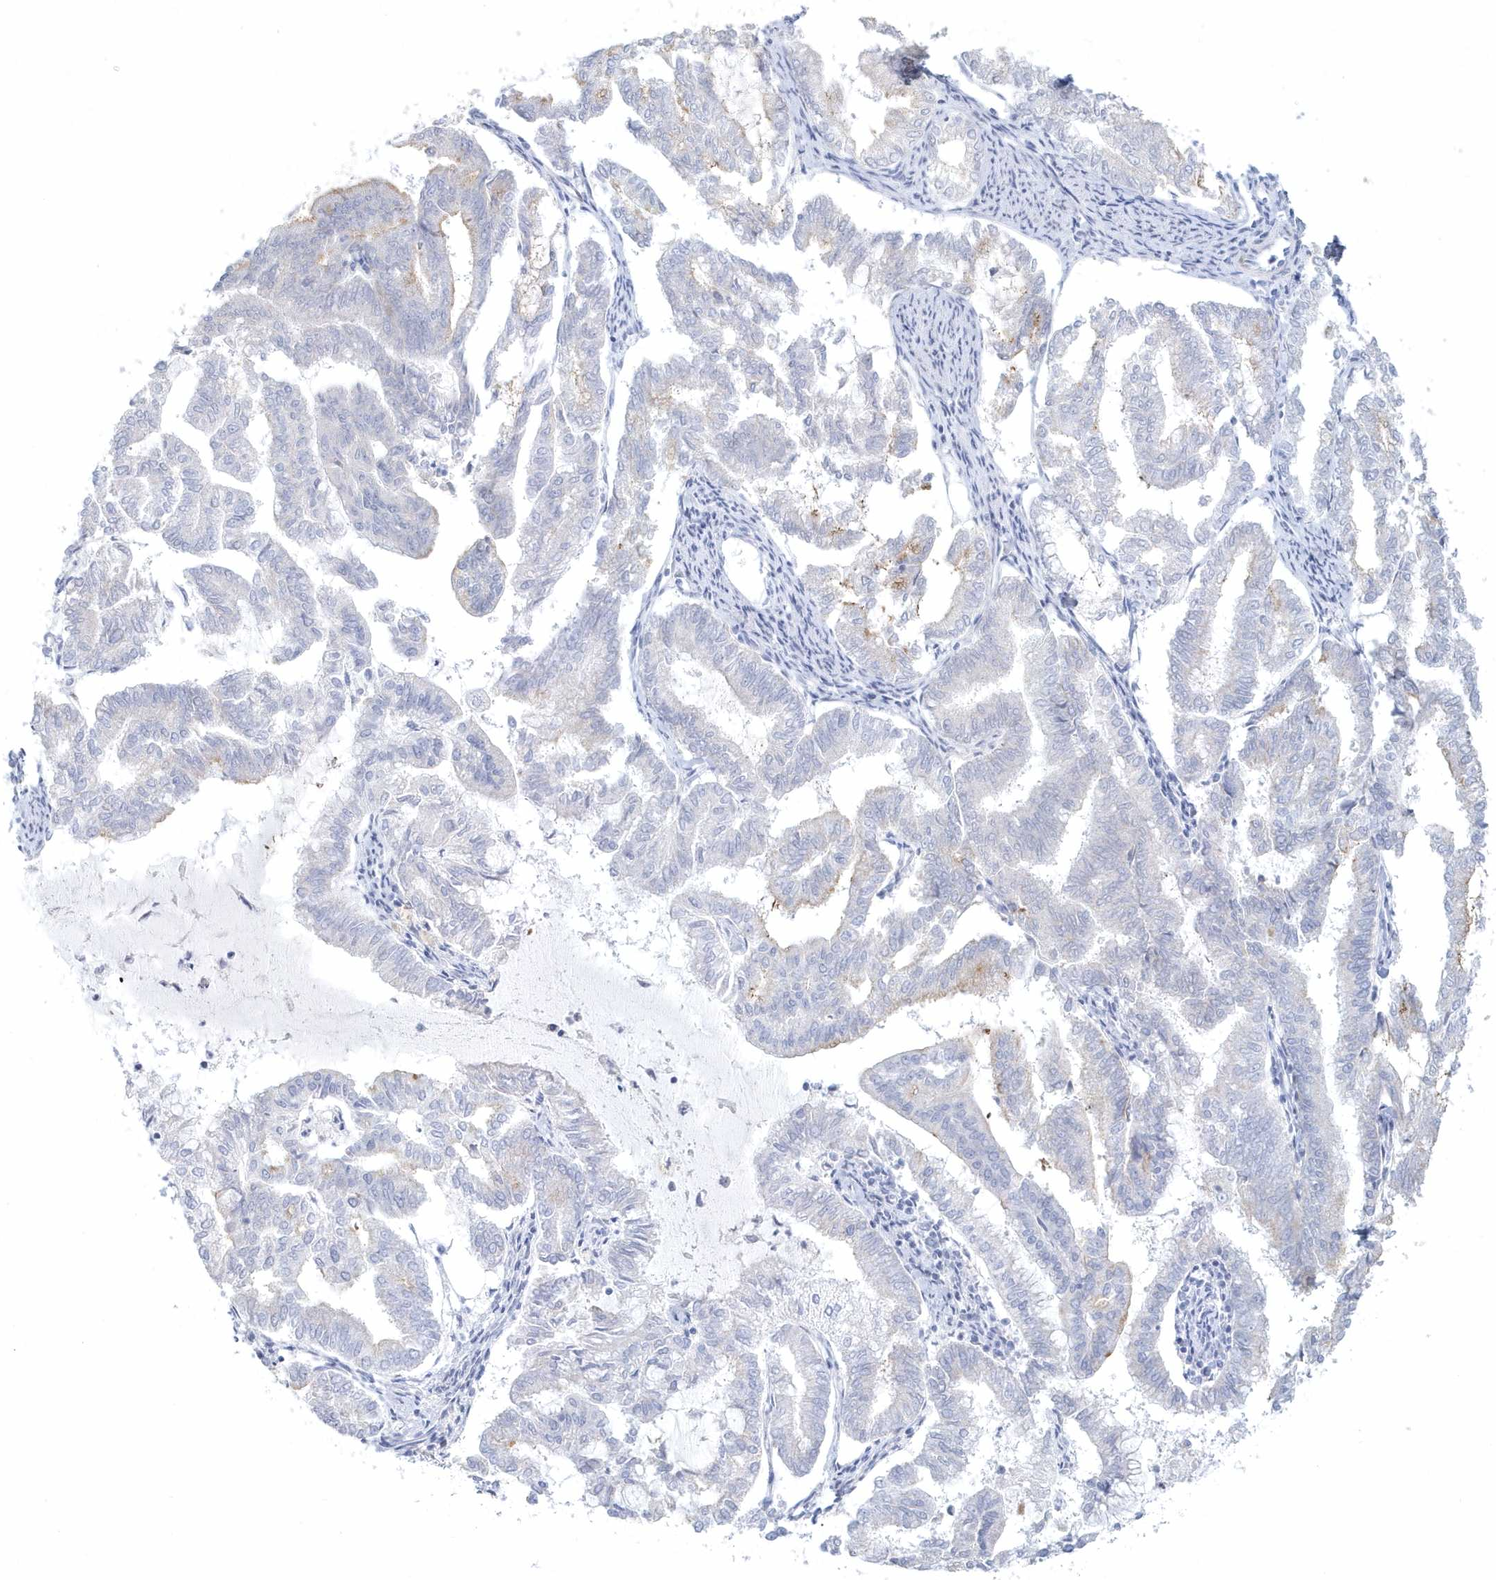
{"staining": {"intensity": "moderate", "quantity": "<25%", "location": "cytoplasmic/membranous"}, "tissue": "endometrial cancer", "cell_type": "Tumor cells", "image_type": "cancer", "snomed": [{"axis": "morphology", "description": "Adenocarcinoma, NOS"}, {"axis": "topography", "description": "Endometrium"}], "caption": "Immunohistochemistry micrograph of endometrial cancer stained for a protein (brown), which shows low levels of moderate cytoplasmic/membranous expression in about <25% of tumor cells.", "gene": "WDR27", "patient": {"sex": "female", "age": 79}}